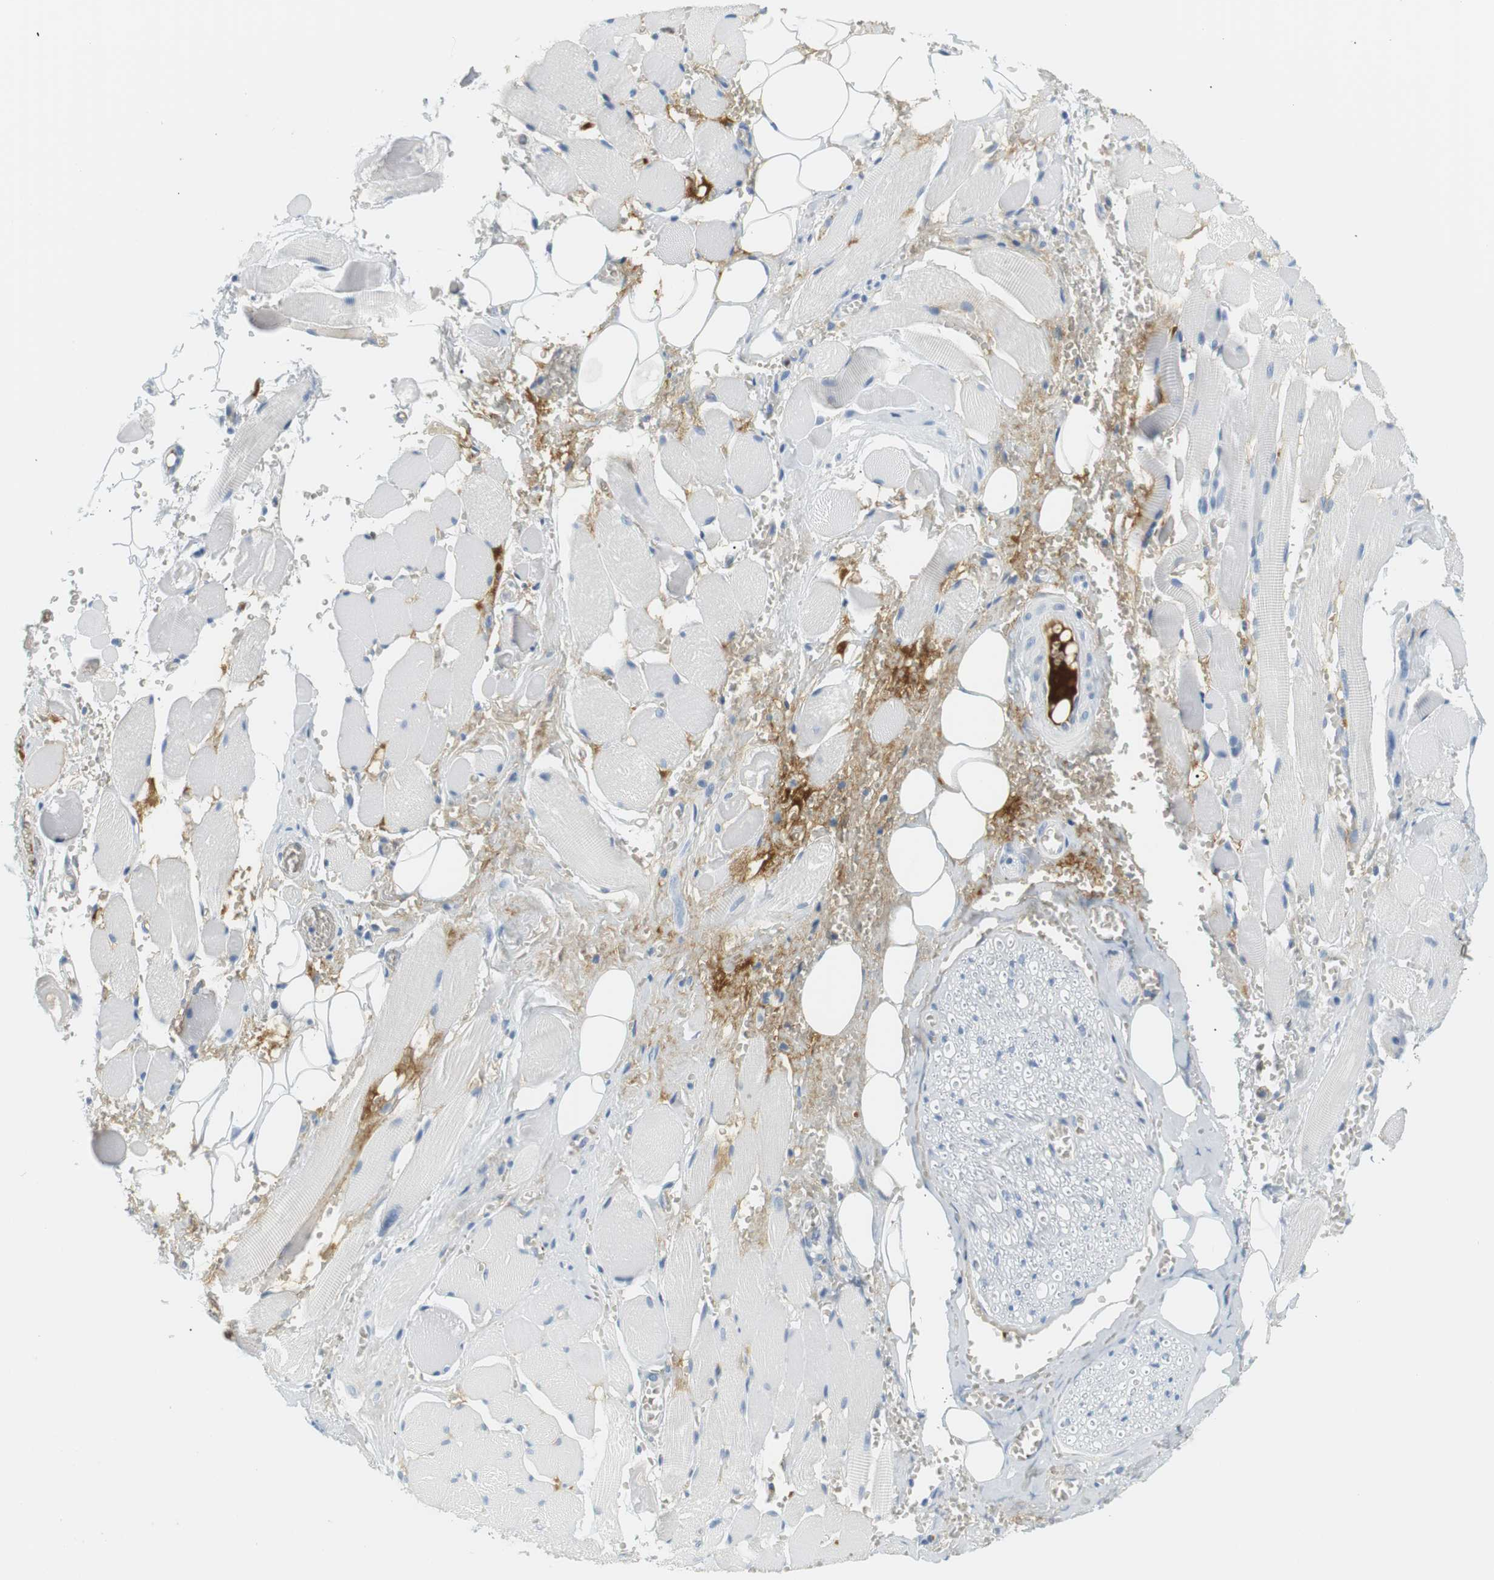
{"staining": {"intensity": "negative", "quantity": "none", "location": "none"}, "tissue": "adipose tissue", "cell_type": "Adipocytes", "image_type": "normal", "snomed": [{"axis": "morphology", "description": "Squamous cell carcinoma, NOS"}, {"axis": "topography", "description": "Oral tissue"}, {"axis": "topography", "description": "Head-Neck"}], "caption": "Immunohistochemical staining of benign adipose tissue shows no significant expression in adipocytes.", "gene": "APOB", "patient": {"sex": "female", "age": 50}}